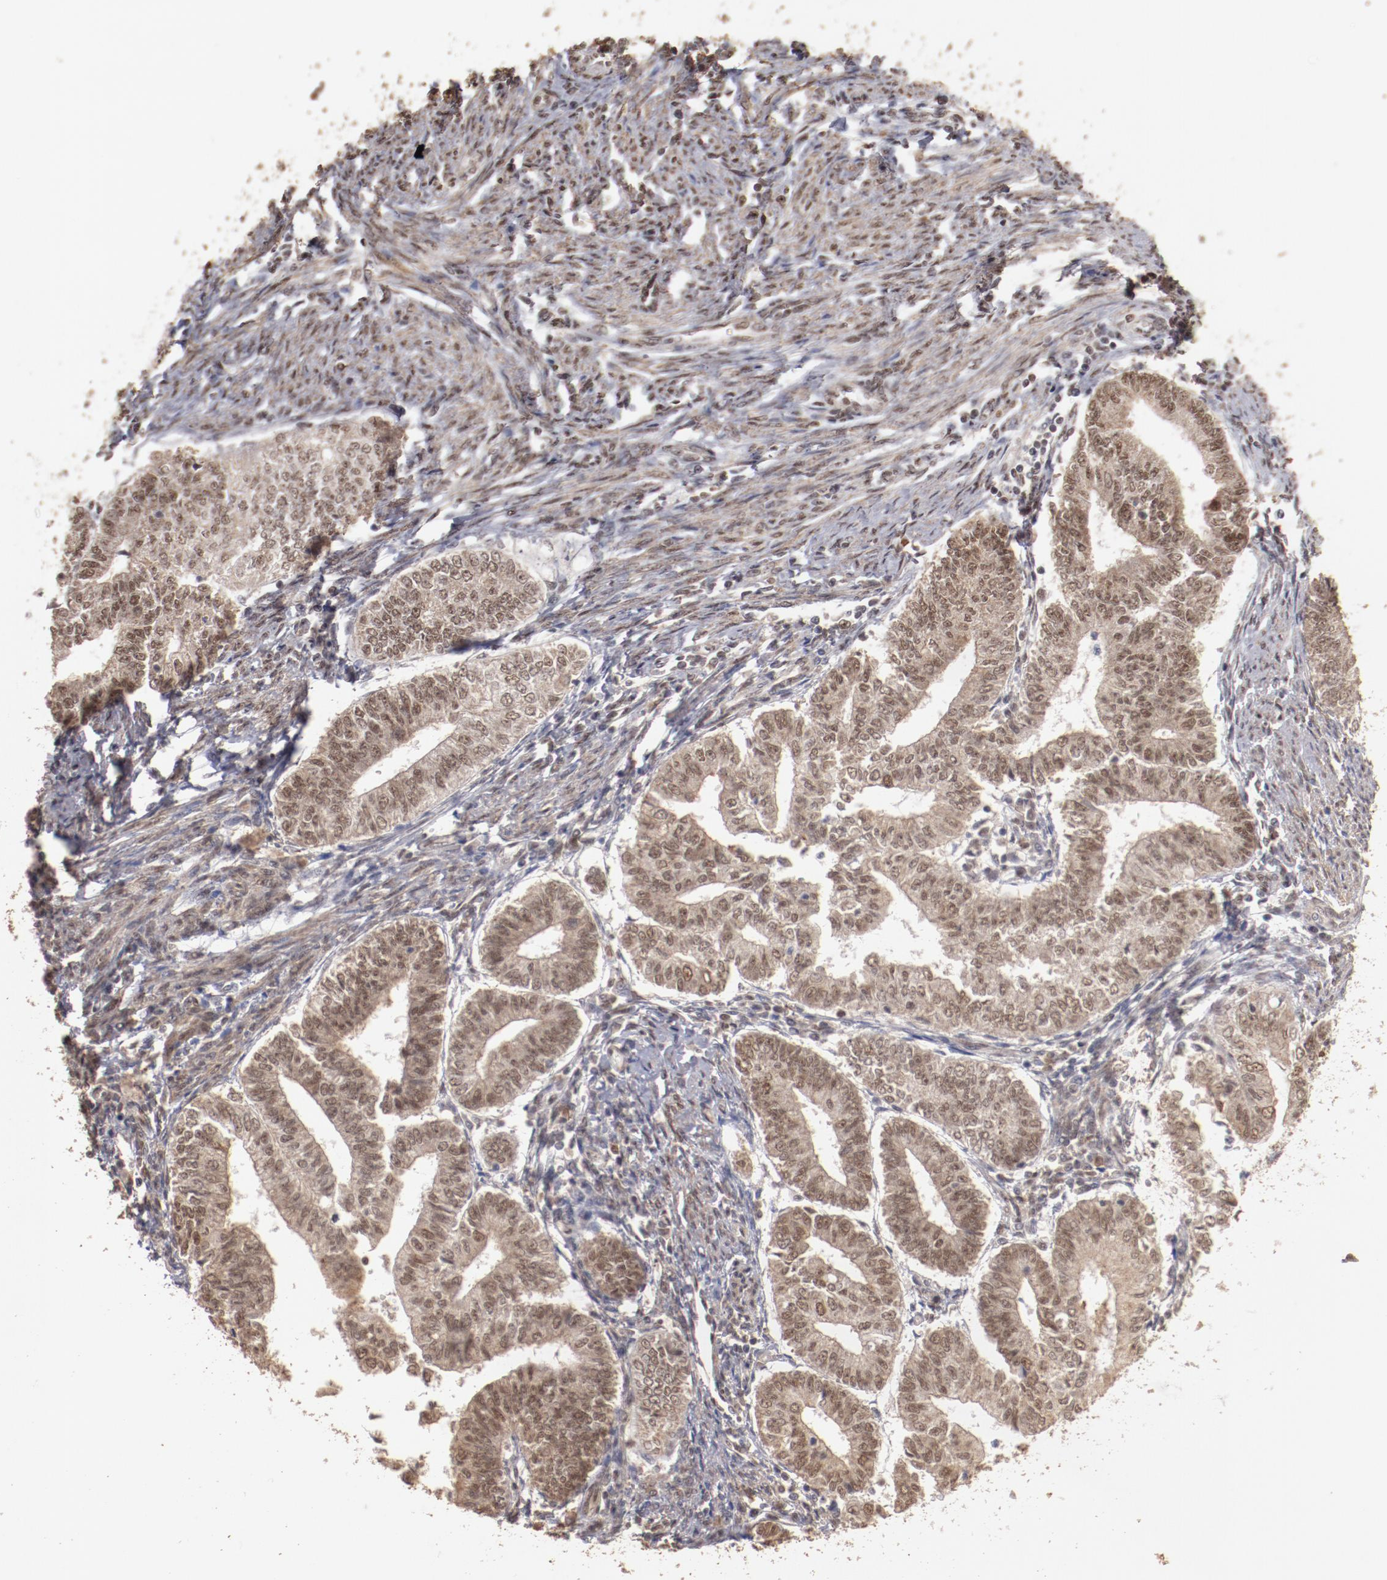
{"staining": {"intensity": "moderate", "quantity": ">75%", "location": "cytoplasmic/membranous,nuclear"}, "tissue": "endometrial cancer", "cell_type": "Tumor cells", "image_type": "cancer", "snomed": [{"axis": "morphology", "description": "Adenocarcinoma, NOS"}, {"axis": "topography", "description": "Endometrium"}], "caption": "Immunohistochemistry (IHC) micrograph of adenocarcinoma (endometrial) stained for a protein (brown), which displays medium levels of moderate cytoplasmic/membranous and nuclear positivity in about >75% of tumor cells.", "gene": "CLOCK", "patient": {"sex": "female", "age": 66}}